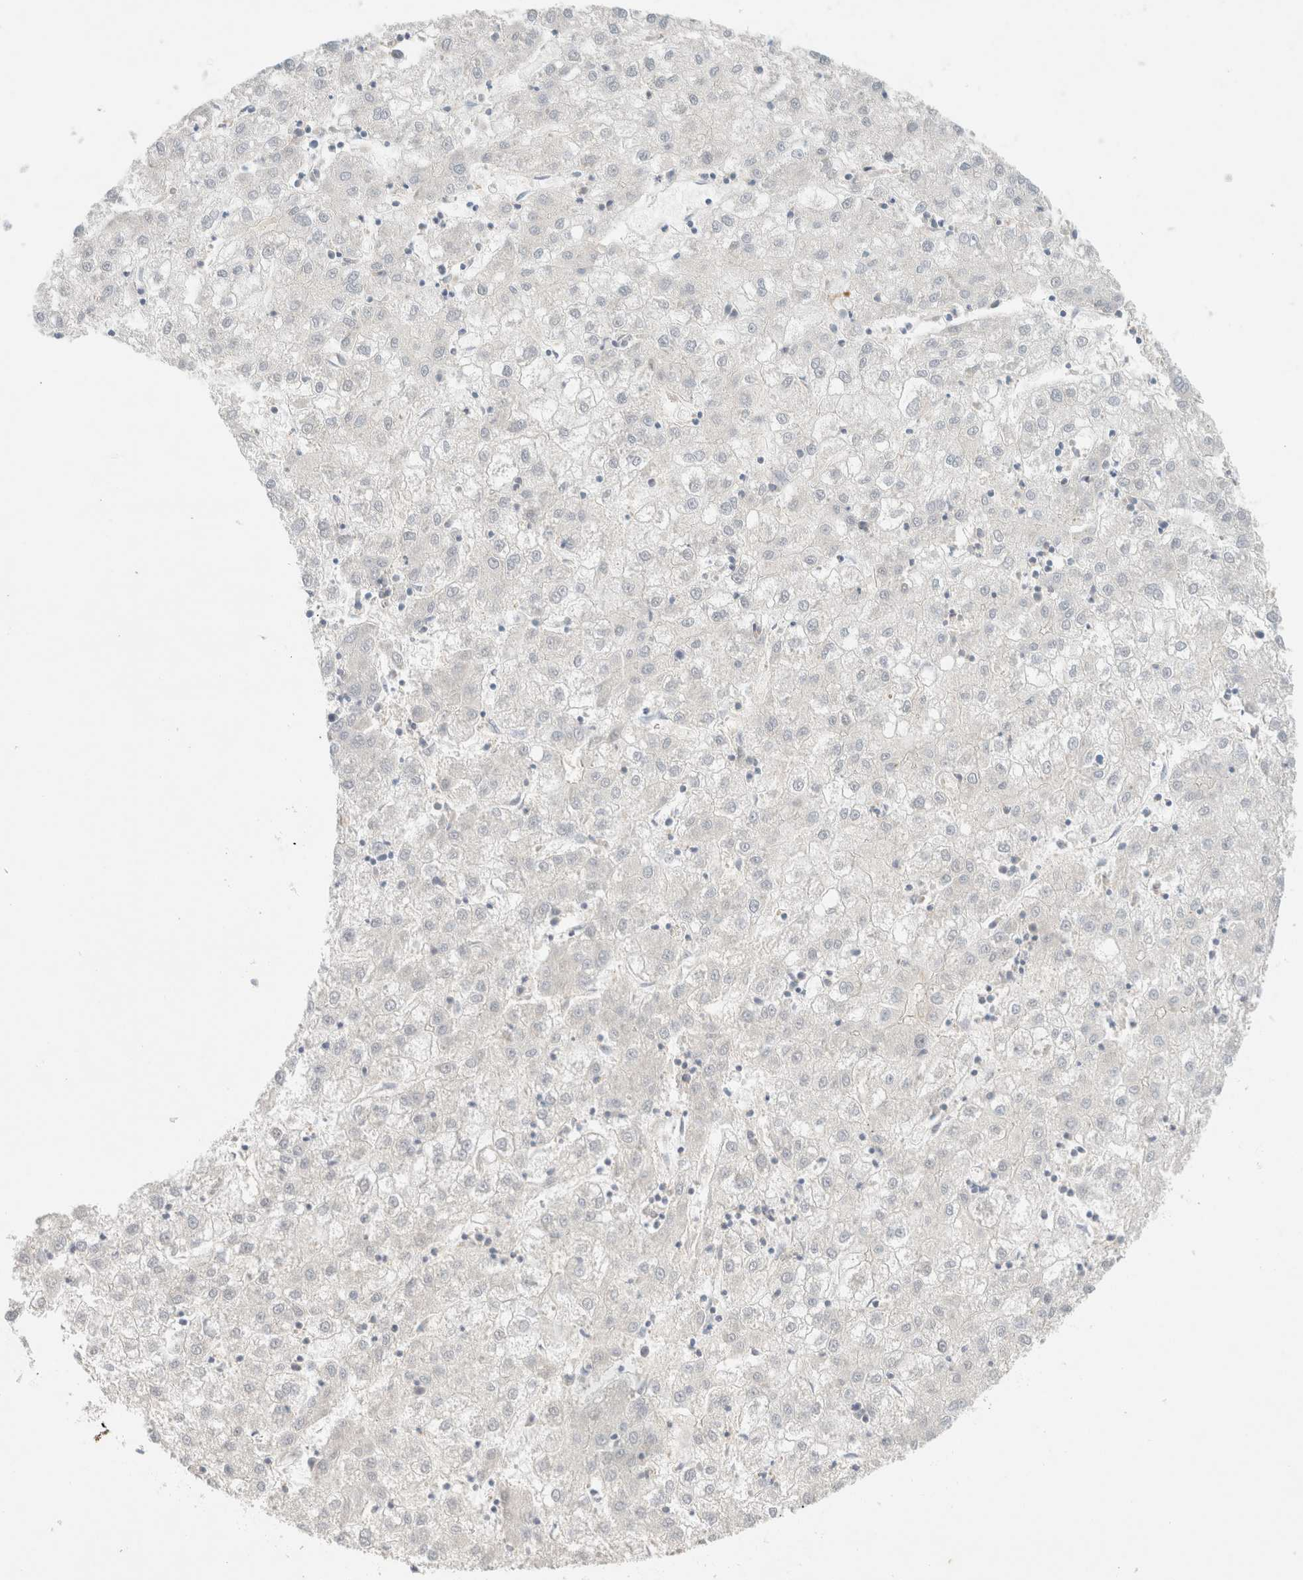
{"staining": {"intensity": "negative", "quantity": "none", "location": "none"}, "tissue": "liver cancer", "cell_type": "Tumor cells", "image_type": "cancer", "snomed": [{"axis": "morphology", "description": "Carcinoma, Hepatocellular, NOS"}, {"axis": "topography", "description": "Liver"}], "caption": "Immunohistochemical staining of human liver cancer demonstrates no significant positivity in tumor cells.", "gene": "MRM3", "patient": {"sex": "male", "age": 72}}